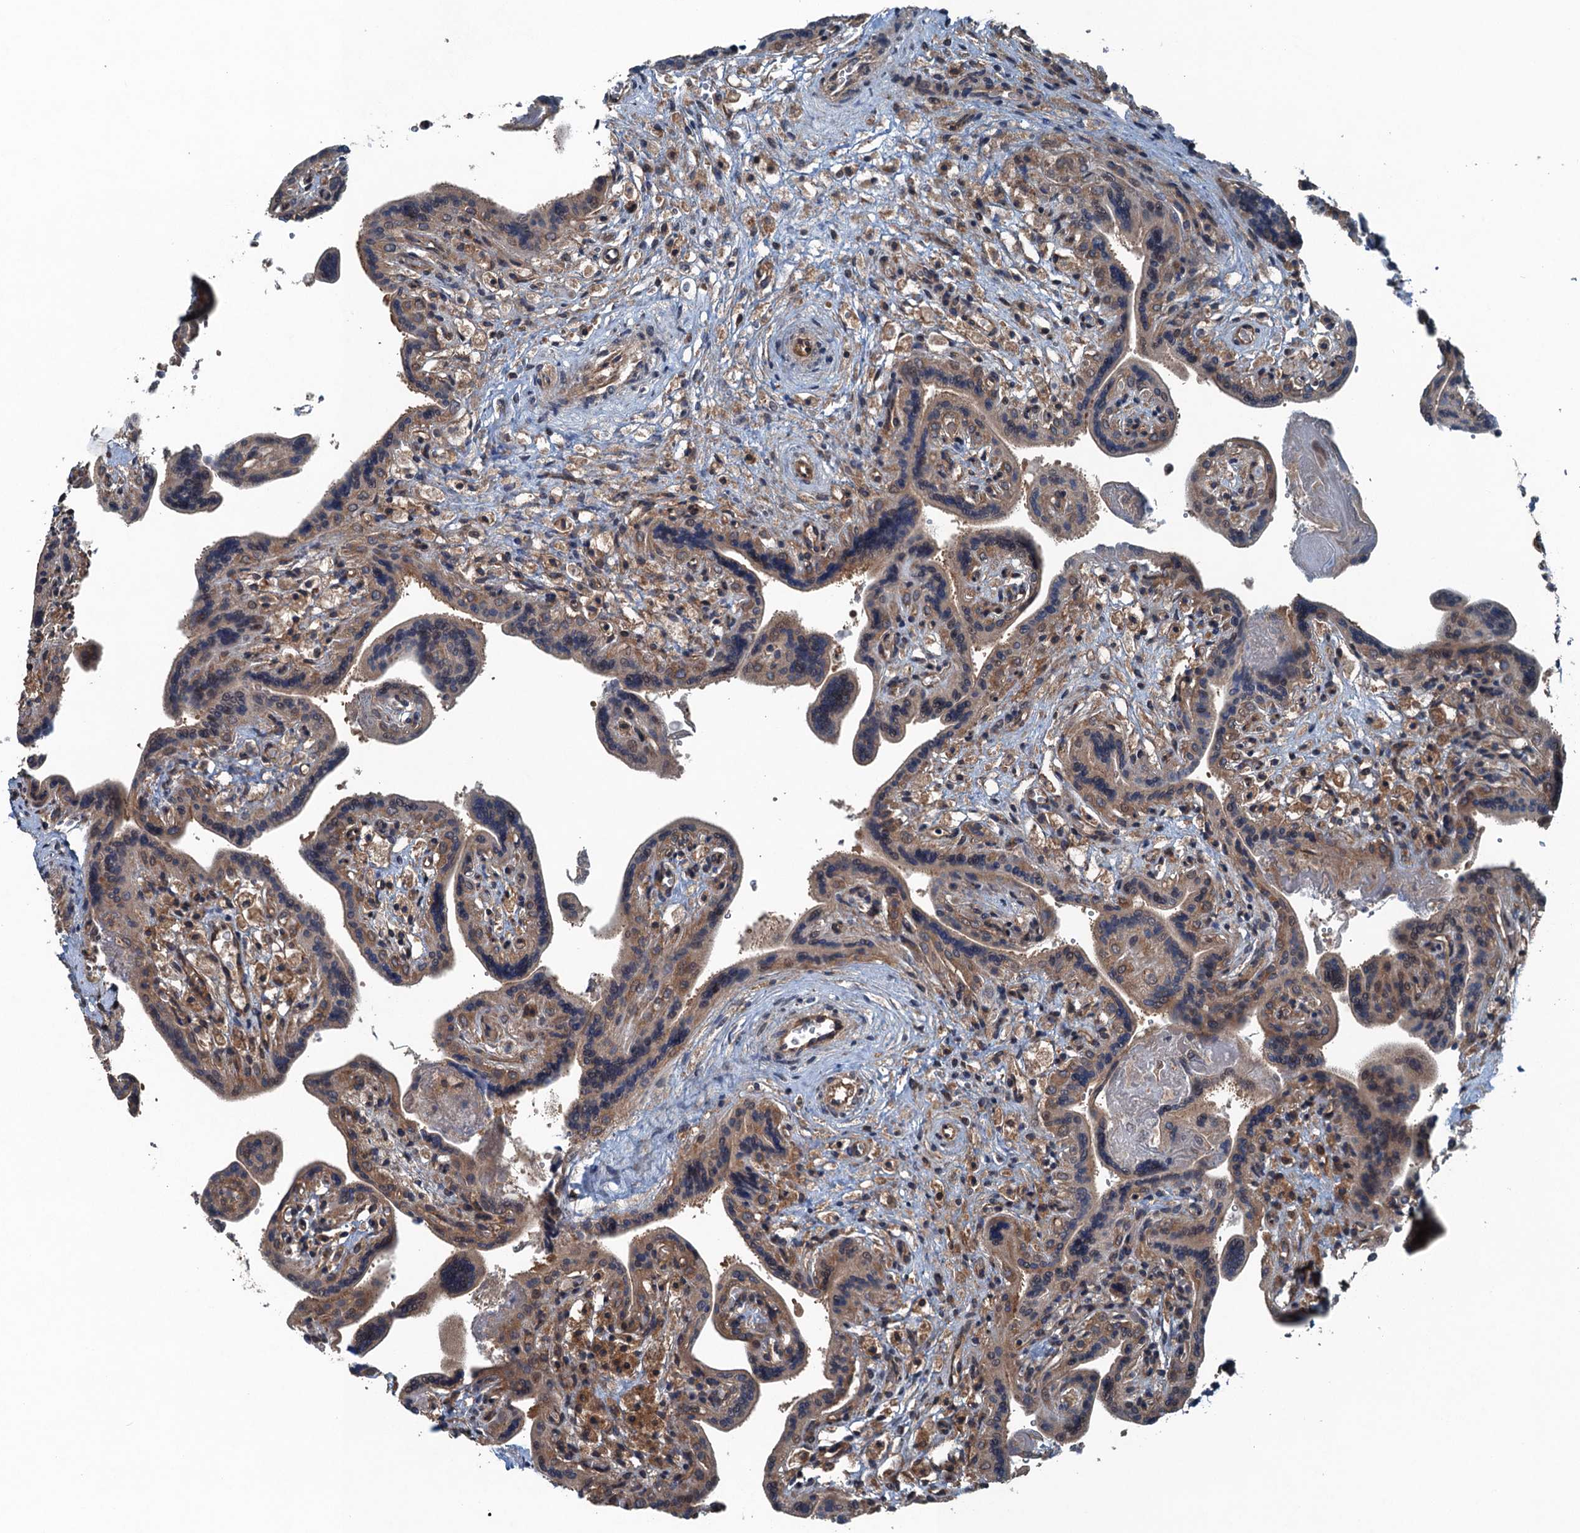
{"staining": {"intensity": "moderate", "quantity": ">75%", "location": "cytoplasmic/membranous"}, "tissue": "placenta", "cell_type": "Trophoblastic cells", "image_type": "normal", "snomed": [{"axis": "morphology", "description": "Normal tissue, NOS"}, {"axis": "topography", "description": "Placenta"}], "caption": "Brown immunohistochemical staining in normal placenta displays moderate cytoplasmic/membranous expression in approximately >75% of trophoblastic cells. (Stains: DAB in brown, nuclei in blue, Microscopy: brightfield microscopy at high magnification).", "gene": "TRAPPC8", "patient": {"sex": "female", "age": 37}}